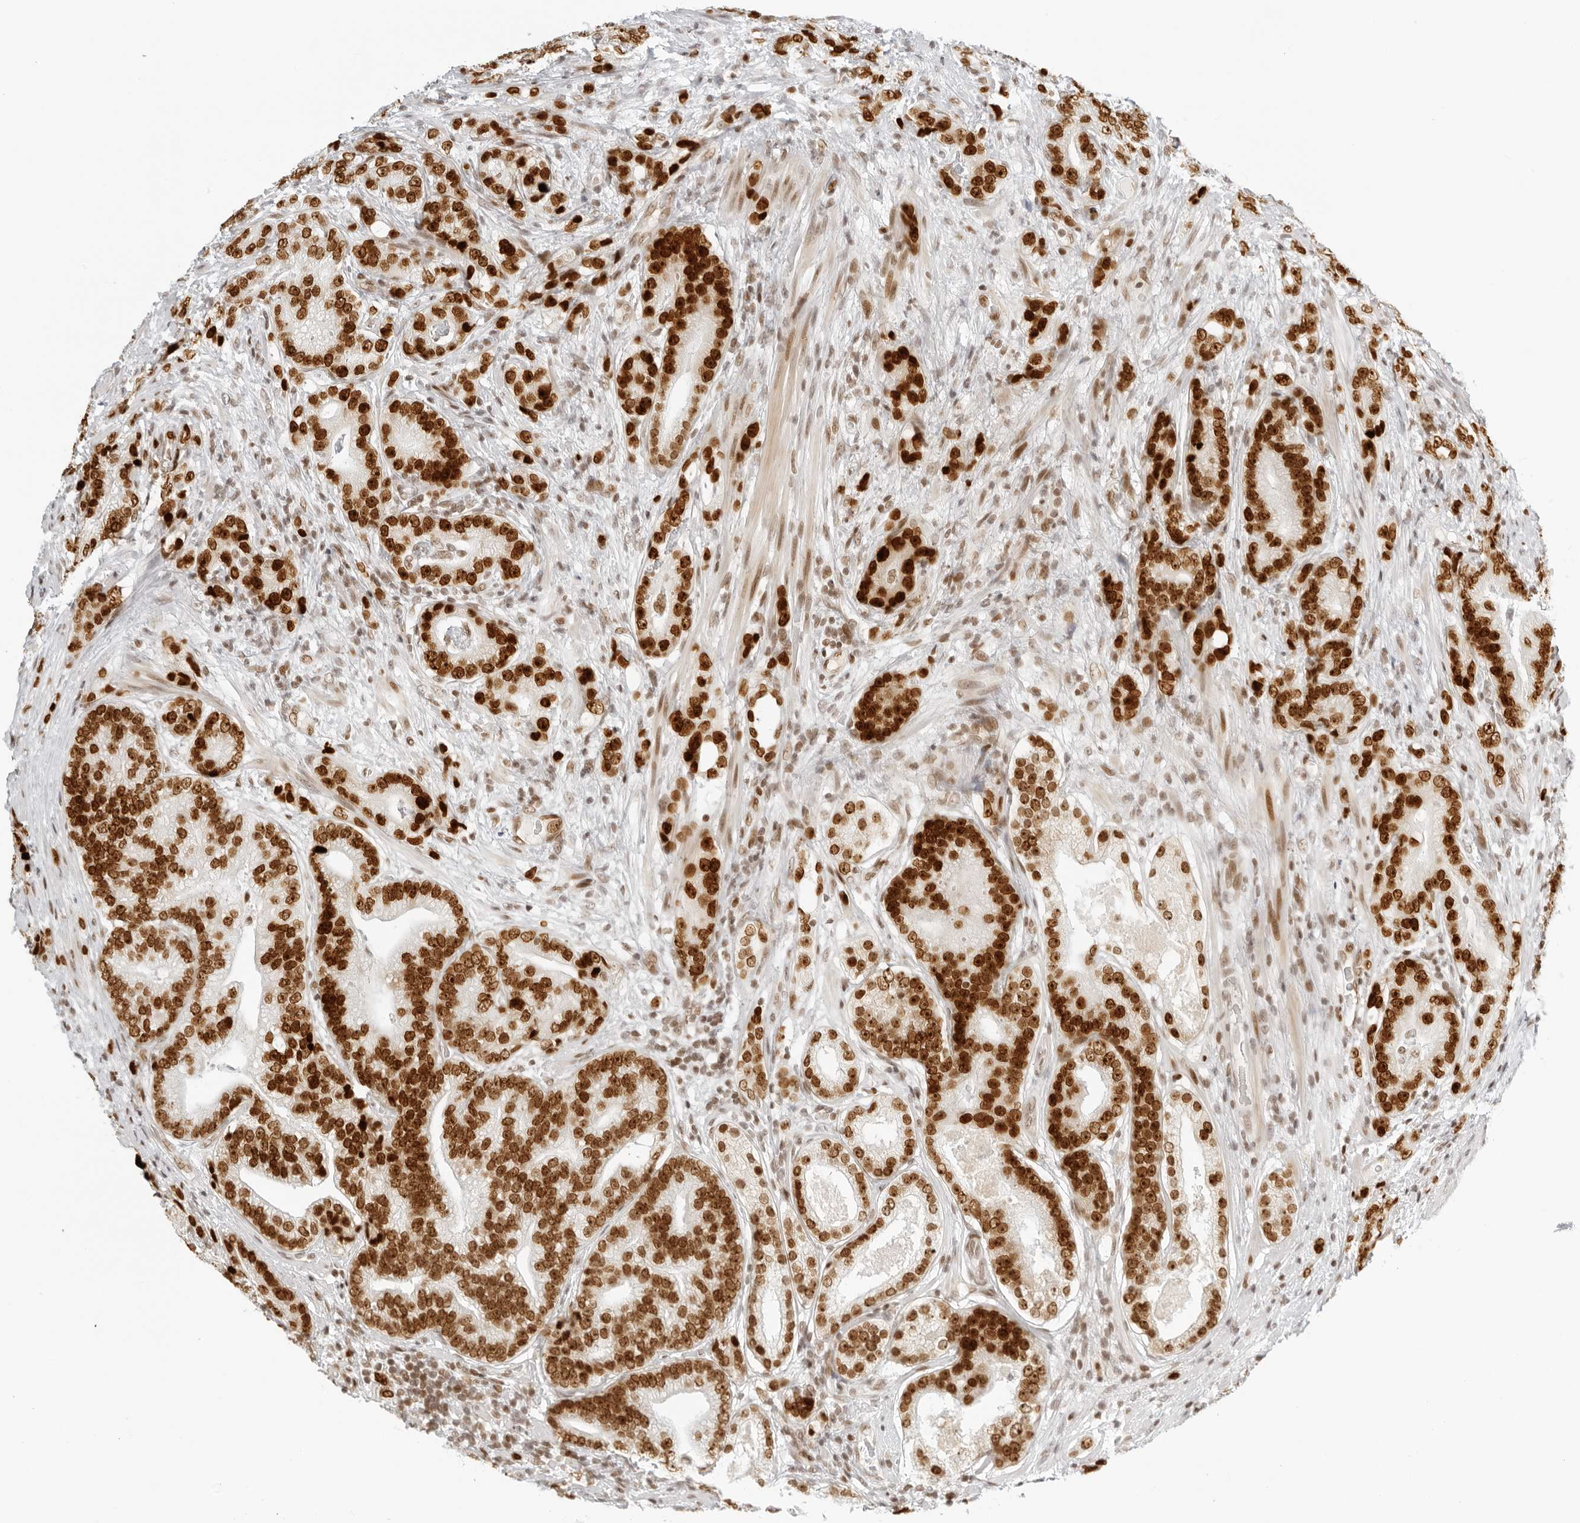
{"staining": {"intensity": "strong", "quantity": ">75%", "location": "nuclear"}, "tissue": "prostate cancer", "cell_type": "Tumor cells", "image_type": "cancer", "snomed": [{"axis": "morphology", "description": "Adenocarcinoma, High grade"}, {"axis": "topography", "description": "Prostate"}], "caption": "High-power microscopy captured an immunohistochemistry photomicrograph of prostate cancer (adenocarcinoma (high-grade)), revealing strong nuclear expression in about >75% of tumor cells. Using DAB (3,3'-diaminobenzidine) (brown) and hematoxylin (blue) stains, captured at high magnification using brightfield microscopy.", "gene": "RCC1", "patient": {"sex": "male", "age": 57}}